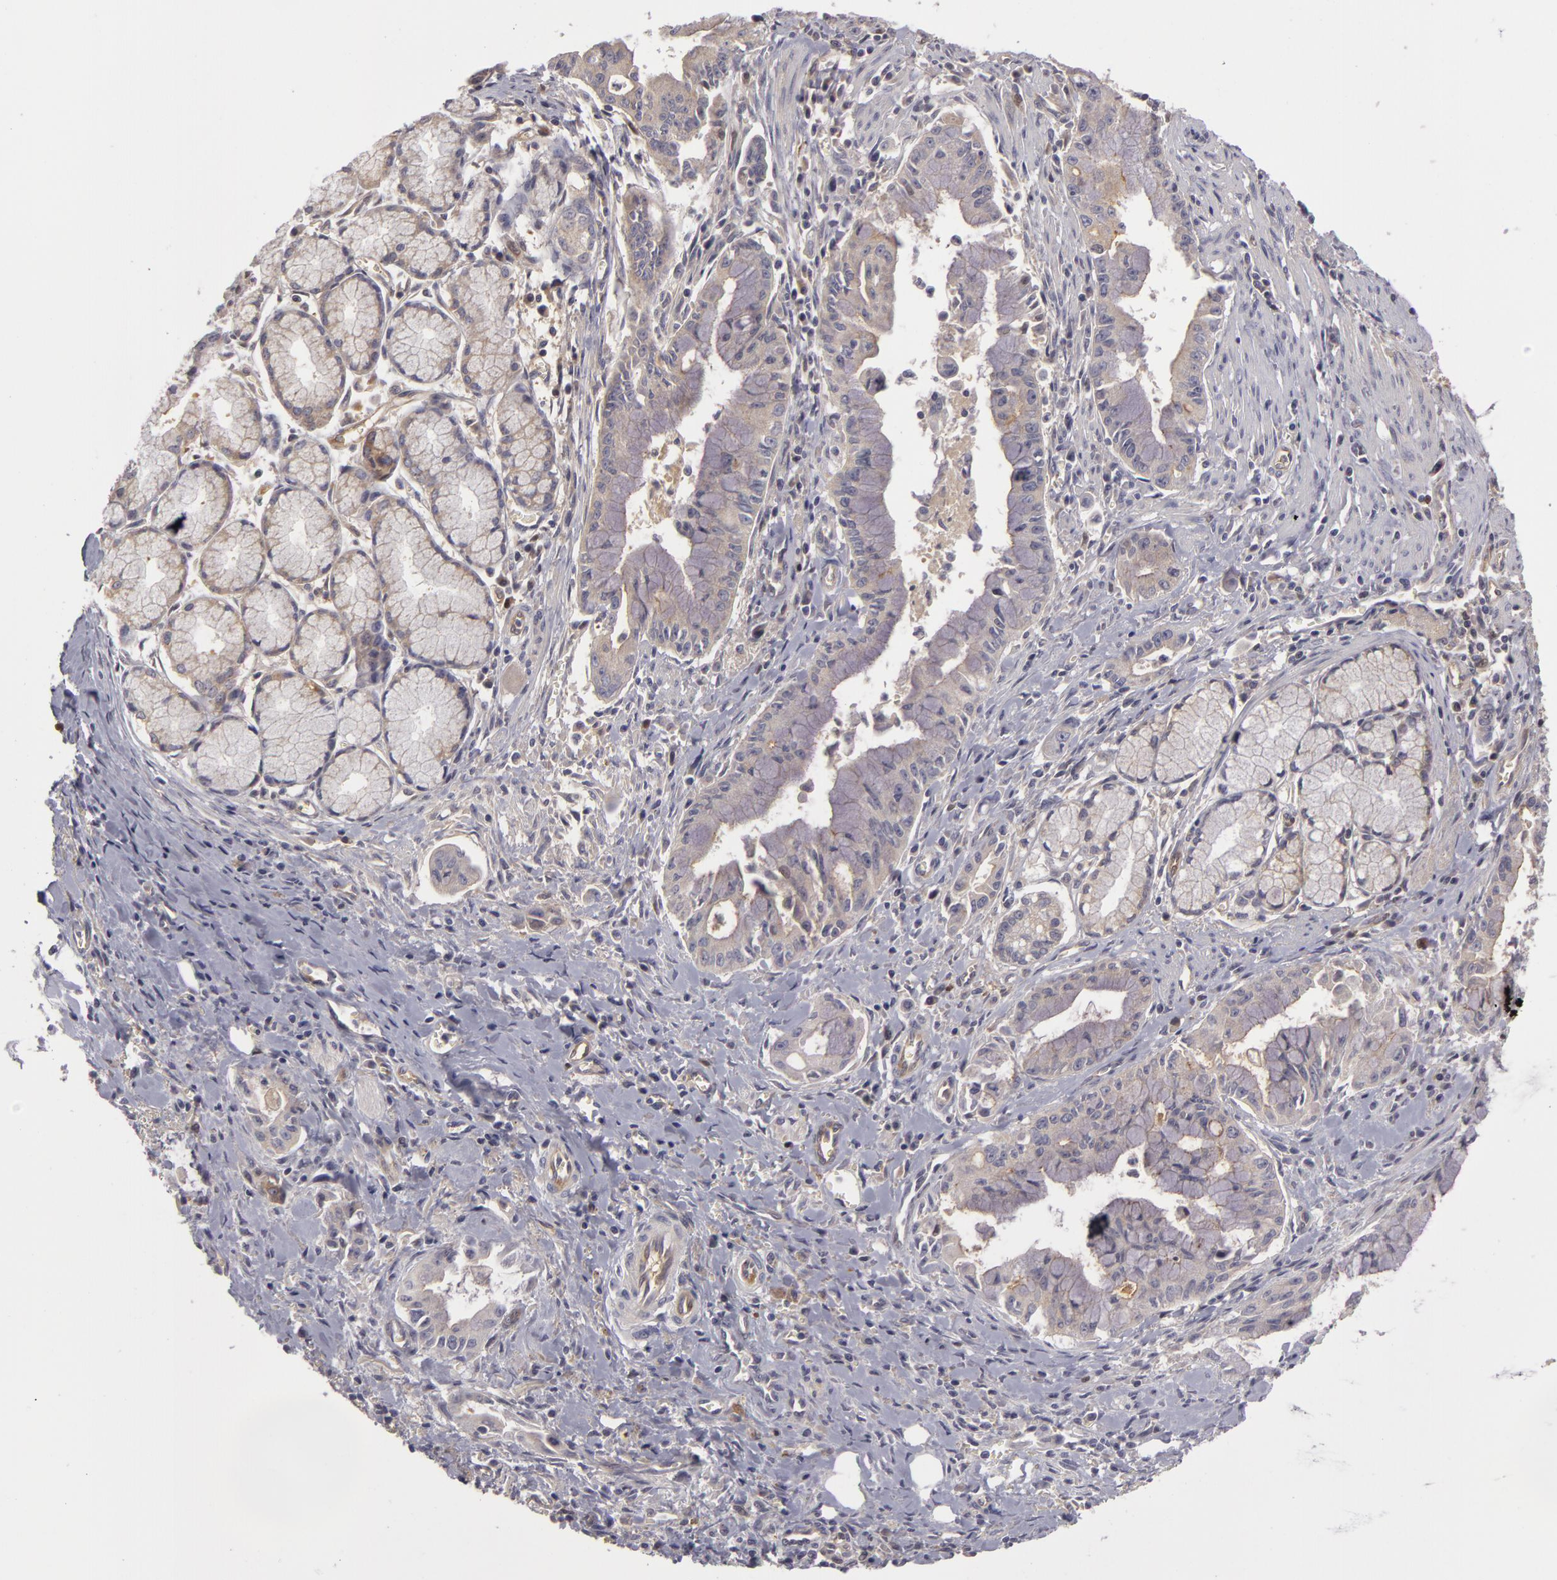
{"staining": {"intensity": "negative", "quantity": "none", "location": "none"}, "tissue": "pancreatic cancer", "cell_type": "Tumor cells", "image_type": "cancer", "snomed": [{"axis": "morphology", "description": "Adenocarcinoma, NOS"}, {"axis": "topography", "description": "Pancreas"}], "caption": "DAB (3,3'-diaminobenzidine) immunohistochemical staining of adenocarcinoma (pancreatic) shows no significant positivity in tumor cells.", "gene": "ZNF229", "patient": {"sex": "male", "age": 59}}